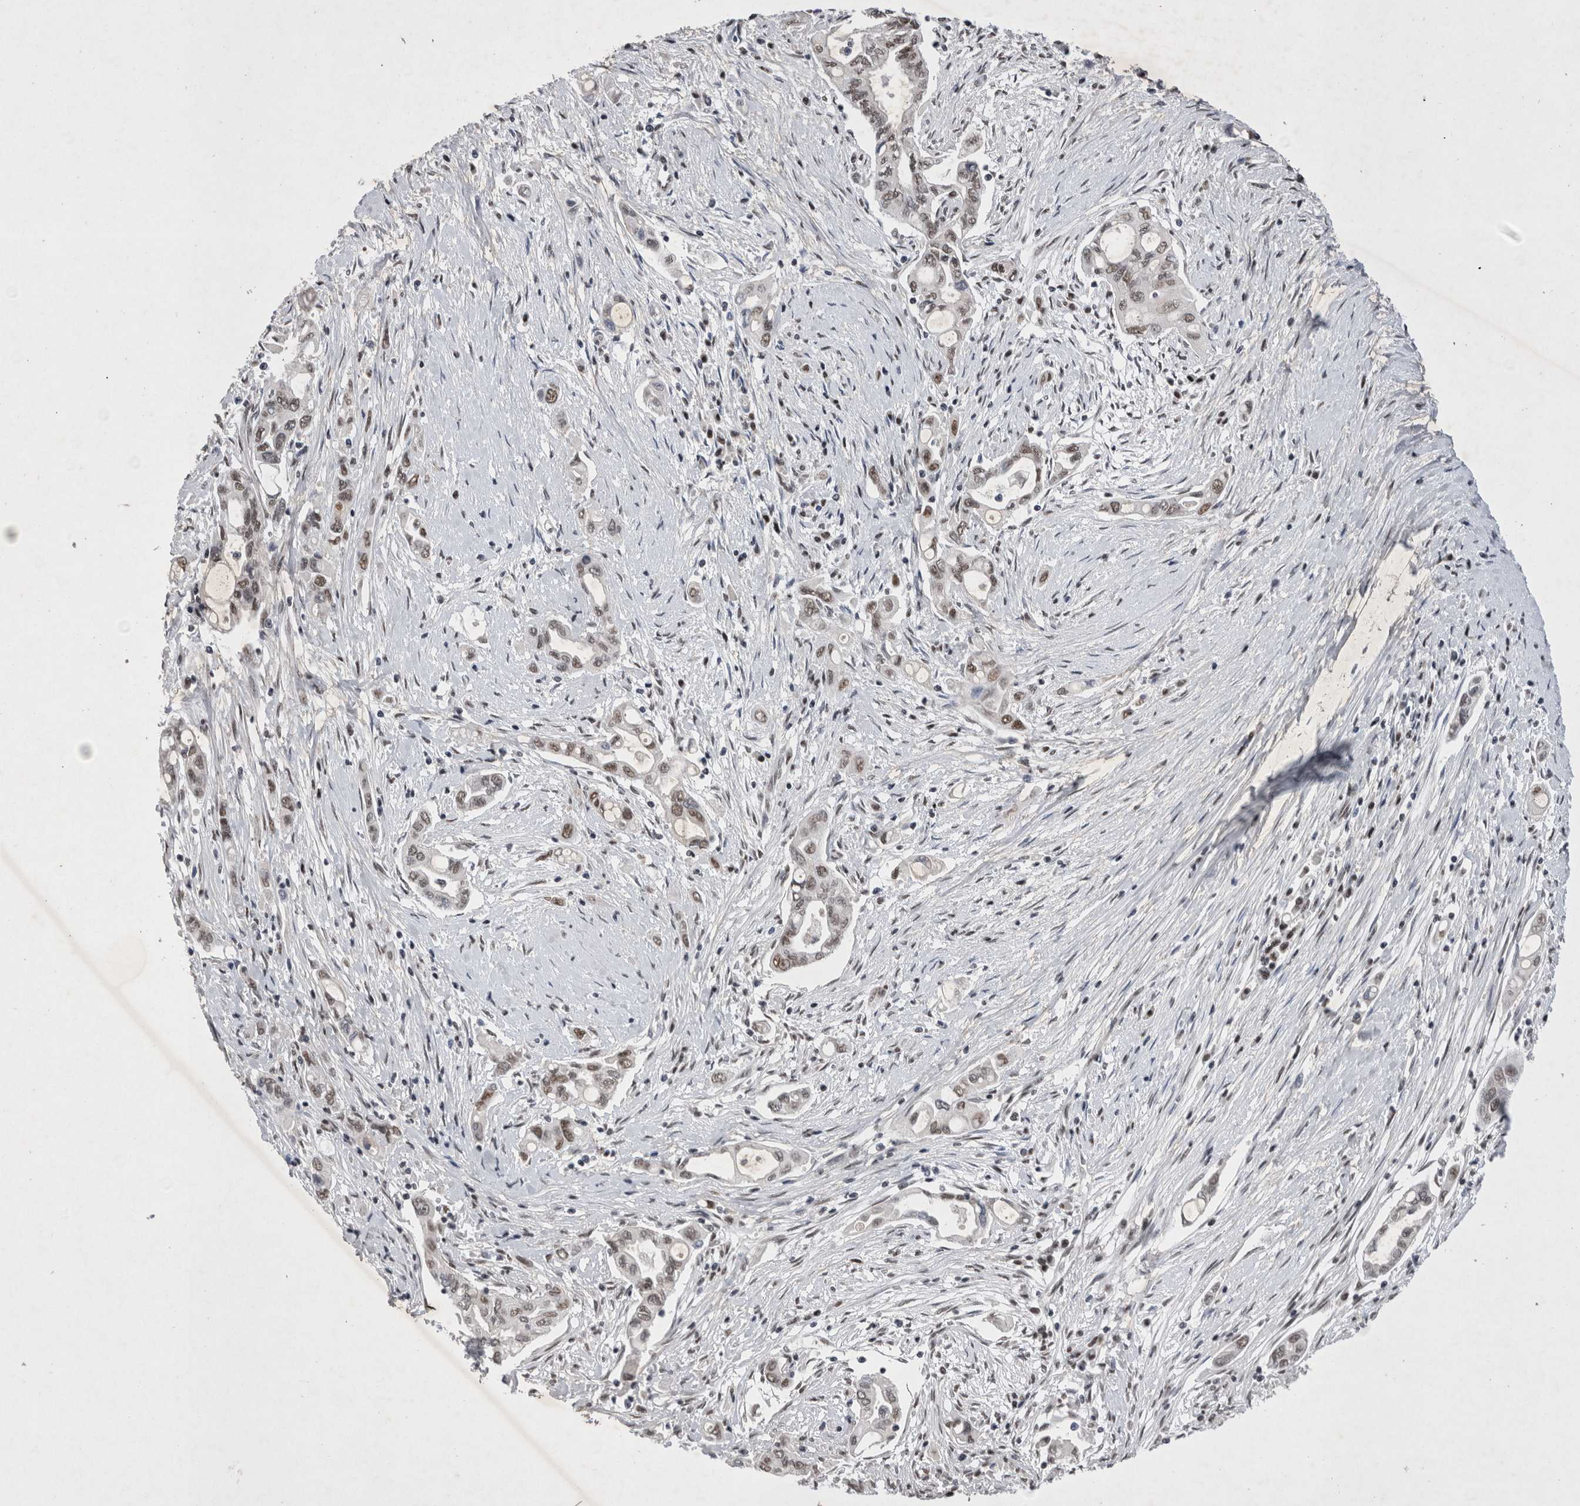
{"staining": {"intensity": "weak", "quantity": ">75%", "location": "nuclear"}, "tissue": "pancreatic cancer", "cell_type": "Tumor cells", "image_type": "cancer", "snomed": [{"axis": "morphology", "description": "Adenocarcinoma, NOS"}, {"axis": "topography", "description": "Pancreas"}], "caption": "This is an image of IHC staining of pancreatic adenocarcinoma, which shows weak positivity in the nuclear of tumor cells.", "gene": "RBM6", "patient": {"sex": "female", "age": 57}}